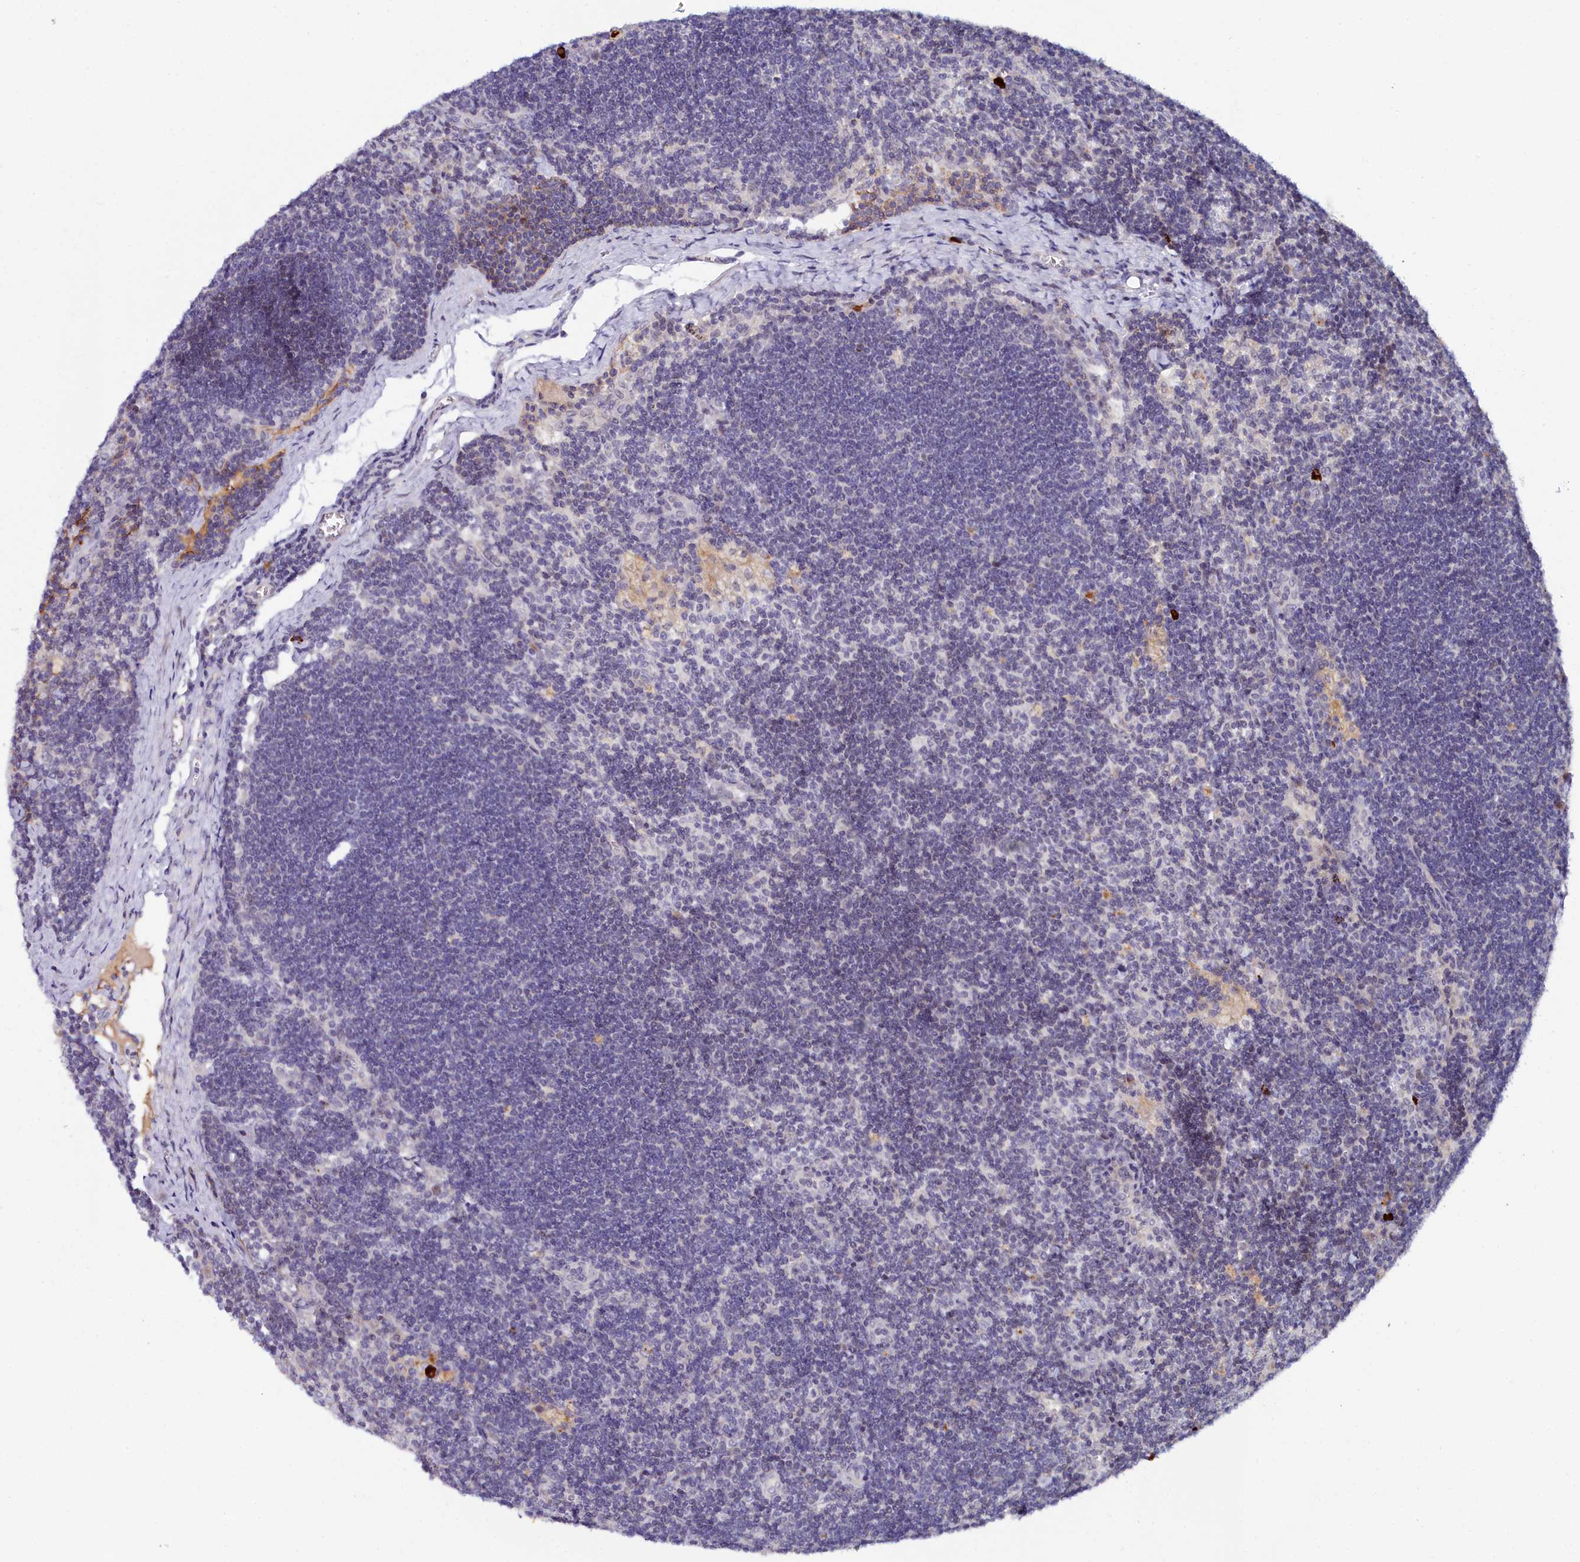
{"staining": {"intensity": "negative", "quantity": "none", "location": "none"}, "tissue": "lymph node", "cell_type": "Non-germinal center cells", "image_type": "normal", "snomed": [{"axis": "morphology", "description": "Normal tissue, NOS"}, {"axis": "topography", "description": "Lymph node"}], "caption": "Lymph node was stained to show a protein in brown. There is no significant expression in non-germinal center cells. Nuclei are stained in blue.", "gene": "KCTD18", "patient": {"sex": "male", "age": 24}}